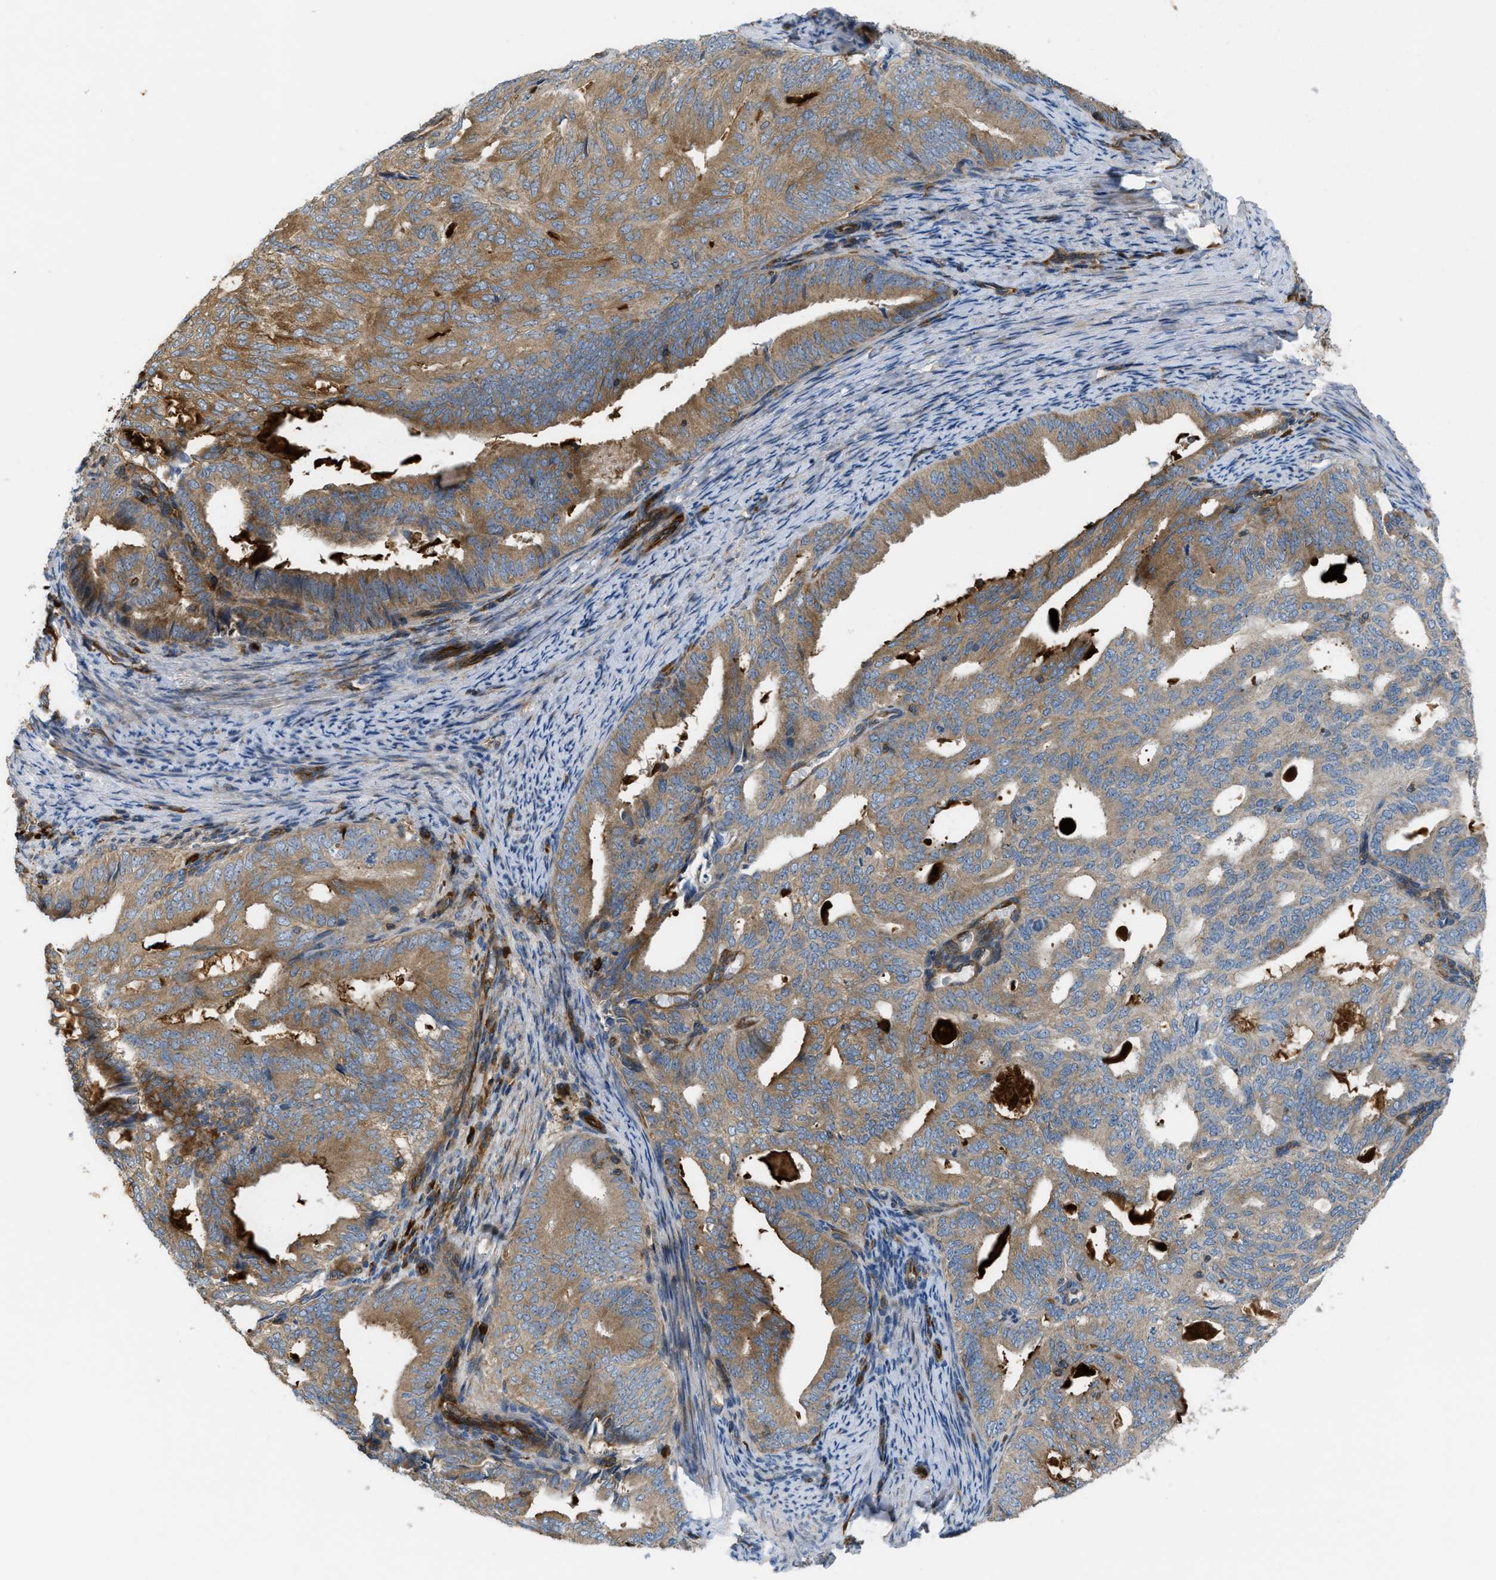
{"staining": {"intensity": "moderate", "quantity": ">75%", "location": "cytoplasmic/membranous"}, "tissue": "endometrial cancer", "cell_type": "Tumor cells", "image_type": "cancer", "snomed": [{"axis": "morphology", "description": "Adenocarcinoma, NOS"}, {"axis": "topography", "description": "Endometrium"}], "caption": "Endometrial adenocarcinoma stained for a protein demonstrates moderate cytoplasmic/membranous positivity in tumor cells.", "gene": "ATP2A3", "patient": {"sex": "female", "age": 58}}